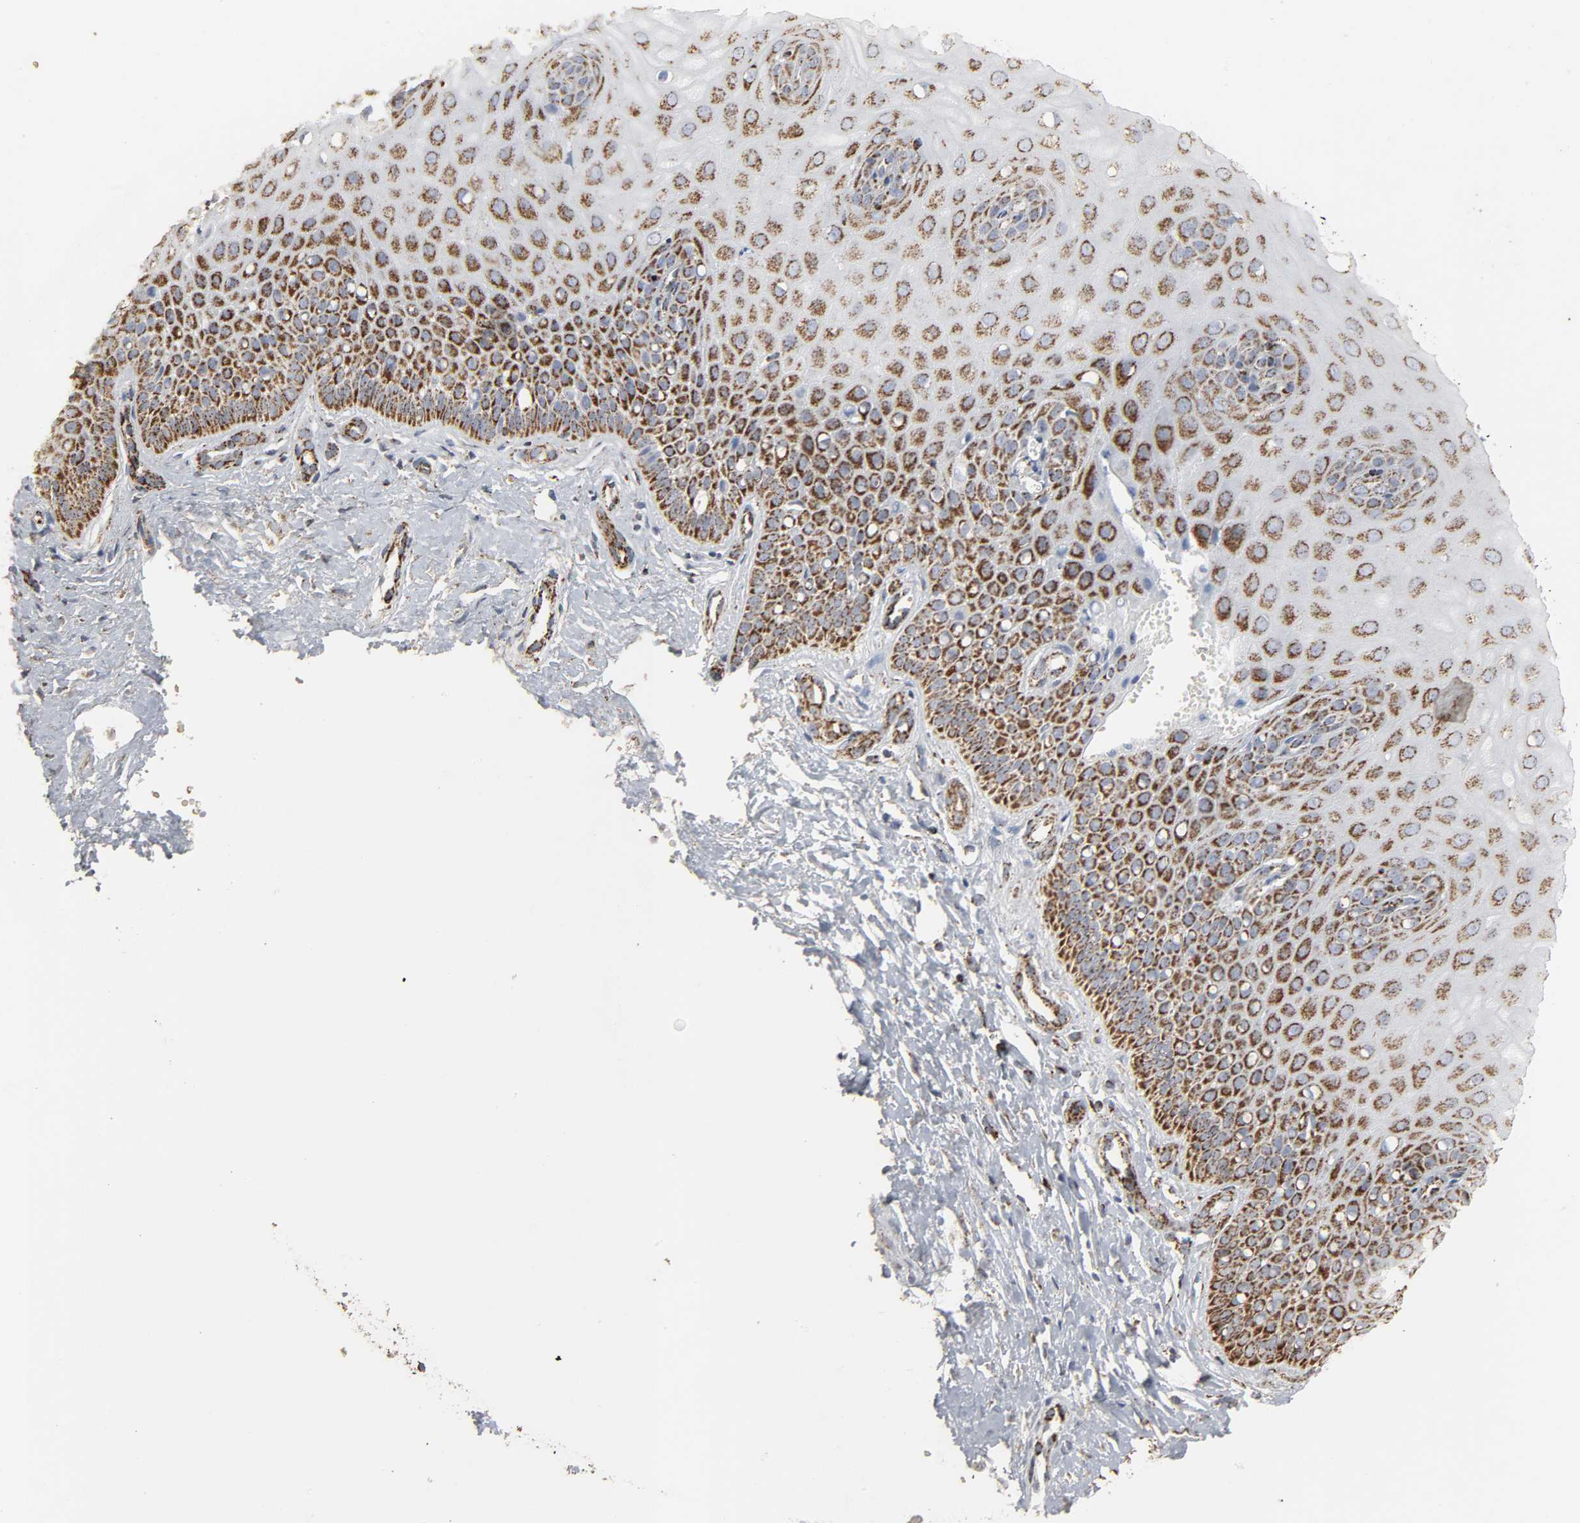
{"staining": {"intensity": "moderate", "quantity": ">75%", "location": "cytoplasmic/membranous"}, "tissue": "cervix", "cell_type": "Glandular cells", "image_type": "normal", "snomed": [{"axis": "morphology", "description": "Normal tissue, NOS"}, {"axis": "topography", "description": "Cervix"}], "caption": "The photomicrograph reveals staining of normal cervix, revealing moderate cytoplasmic/membranous protein expression (brown color) within glandular cells. Using DAB (brown) and hematoxylin (blue) stains, captured at high magnification using brightfield microscopy.", "gene": "ACAT1", "patient": {"sex": "female", "age": 55}}